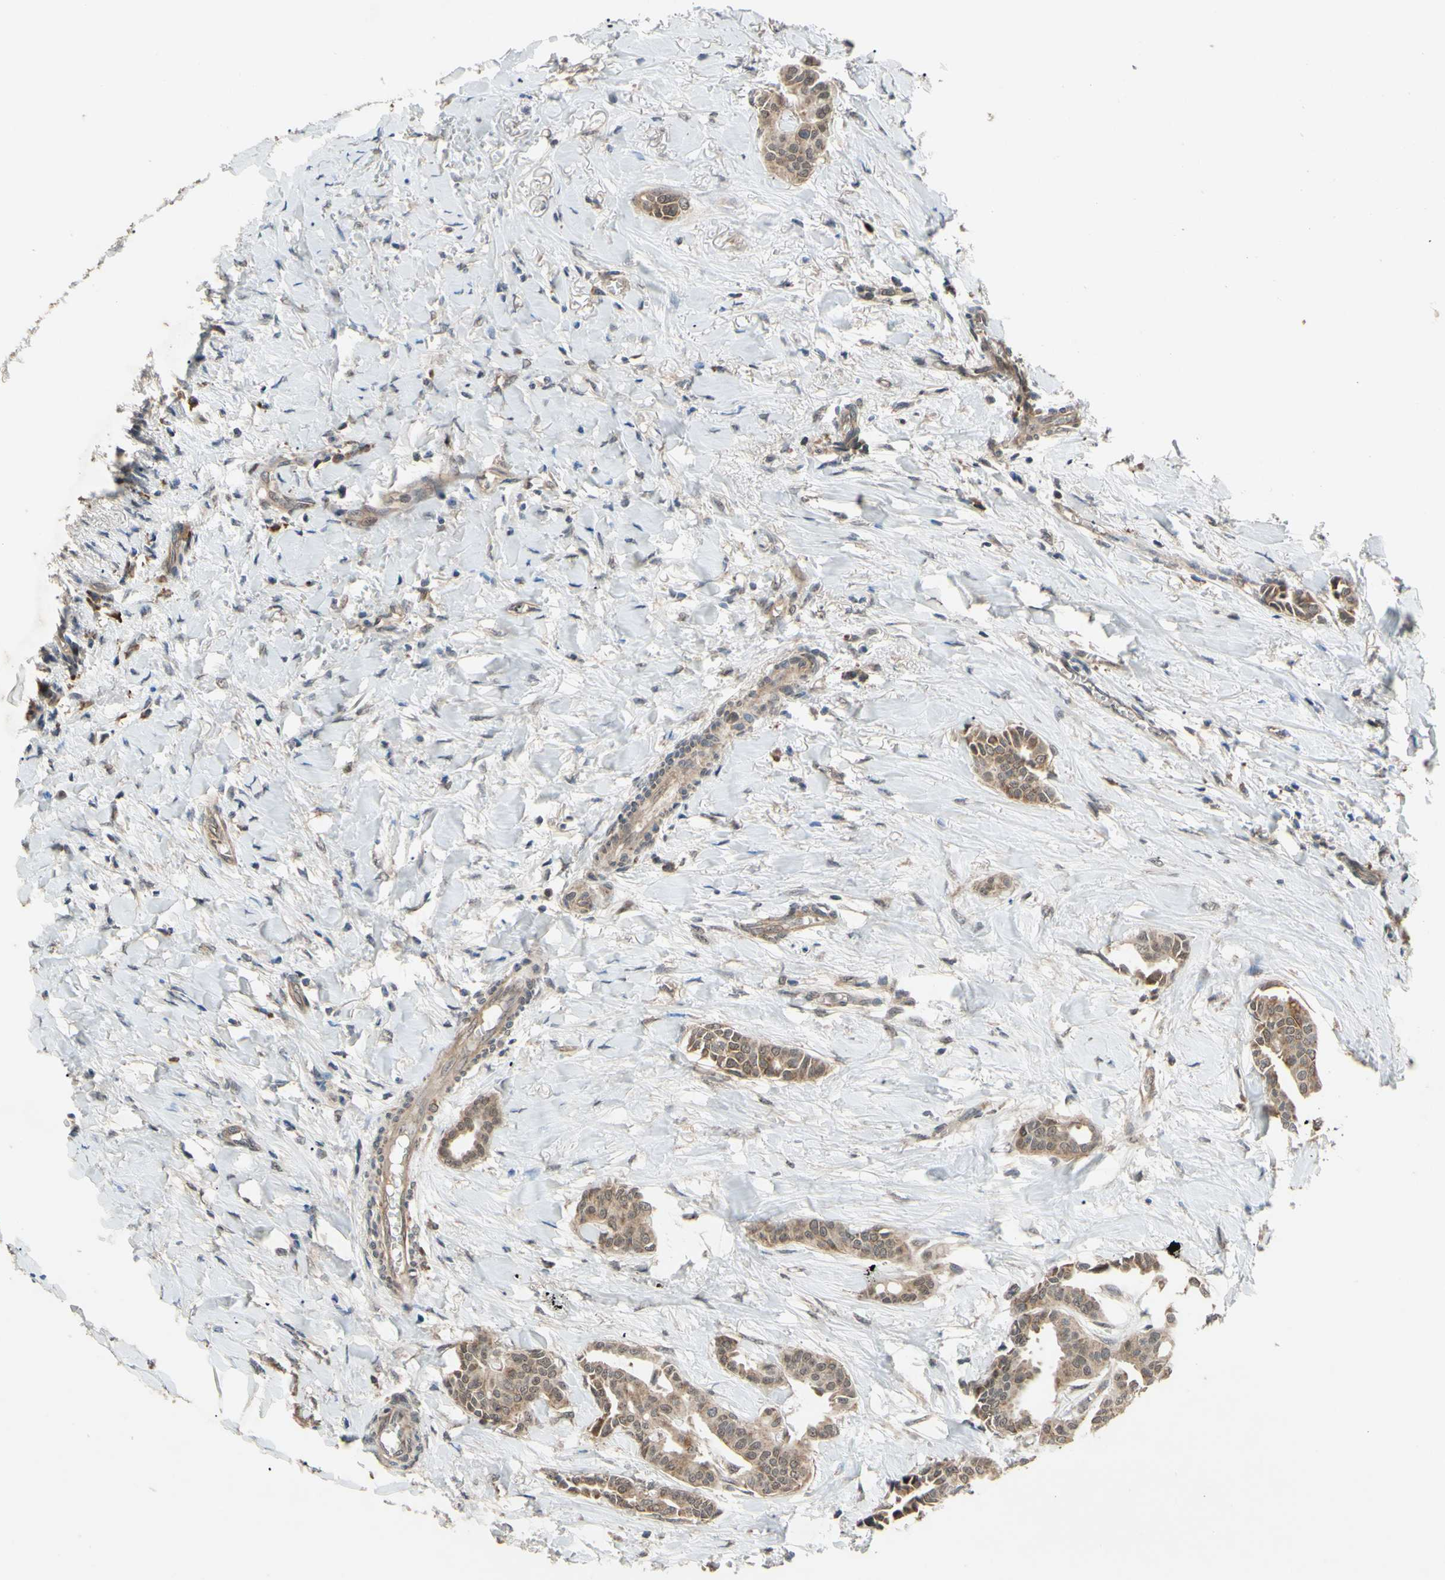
{"staining": {"intensity": "moderate", "quantity": ">75%", "location": "cytoplasmic/membranous"}, "tissue": "head and neck cancer", "cell_type": "Tumor cells", "image_type": "cancer", "snomed": [{"axis": "morphology", "description": "Adenocarcinoma, NOS"}, {"axis": "topography", "description": "Salivary gland"}, {"axis": "topography", "description": "Head-Neck"}], "caption": "Tumor cells display moderate cytoplasmic/membranous expression in approximately >75% of cells in adenocarcinoma (head and neck).", "gene": "CD164", "patient": {"sex": "female", "age": 59}}